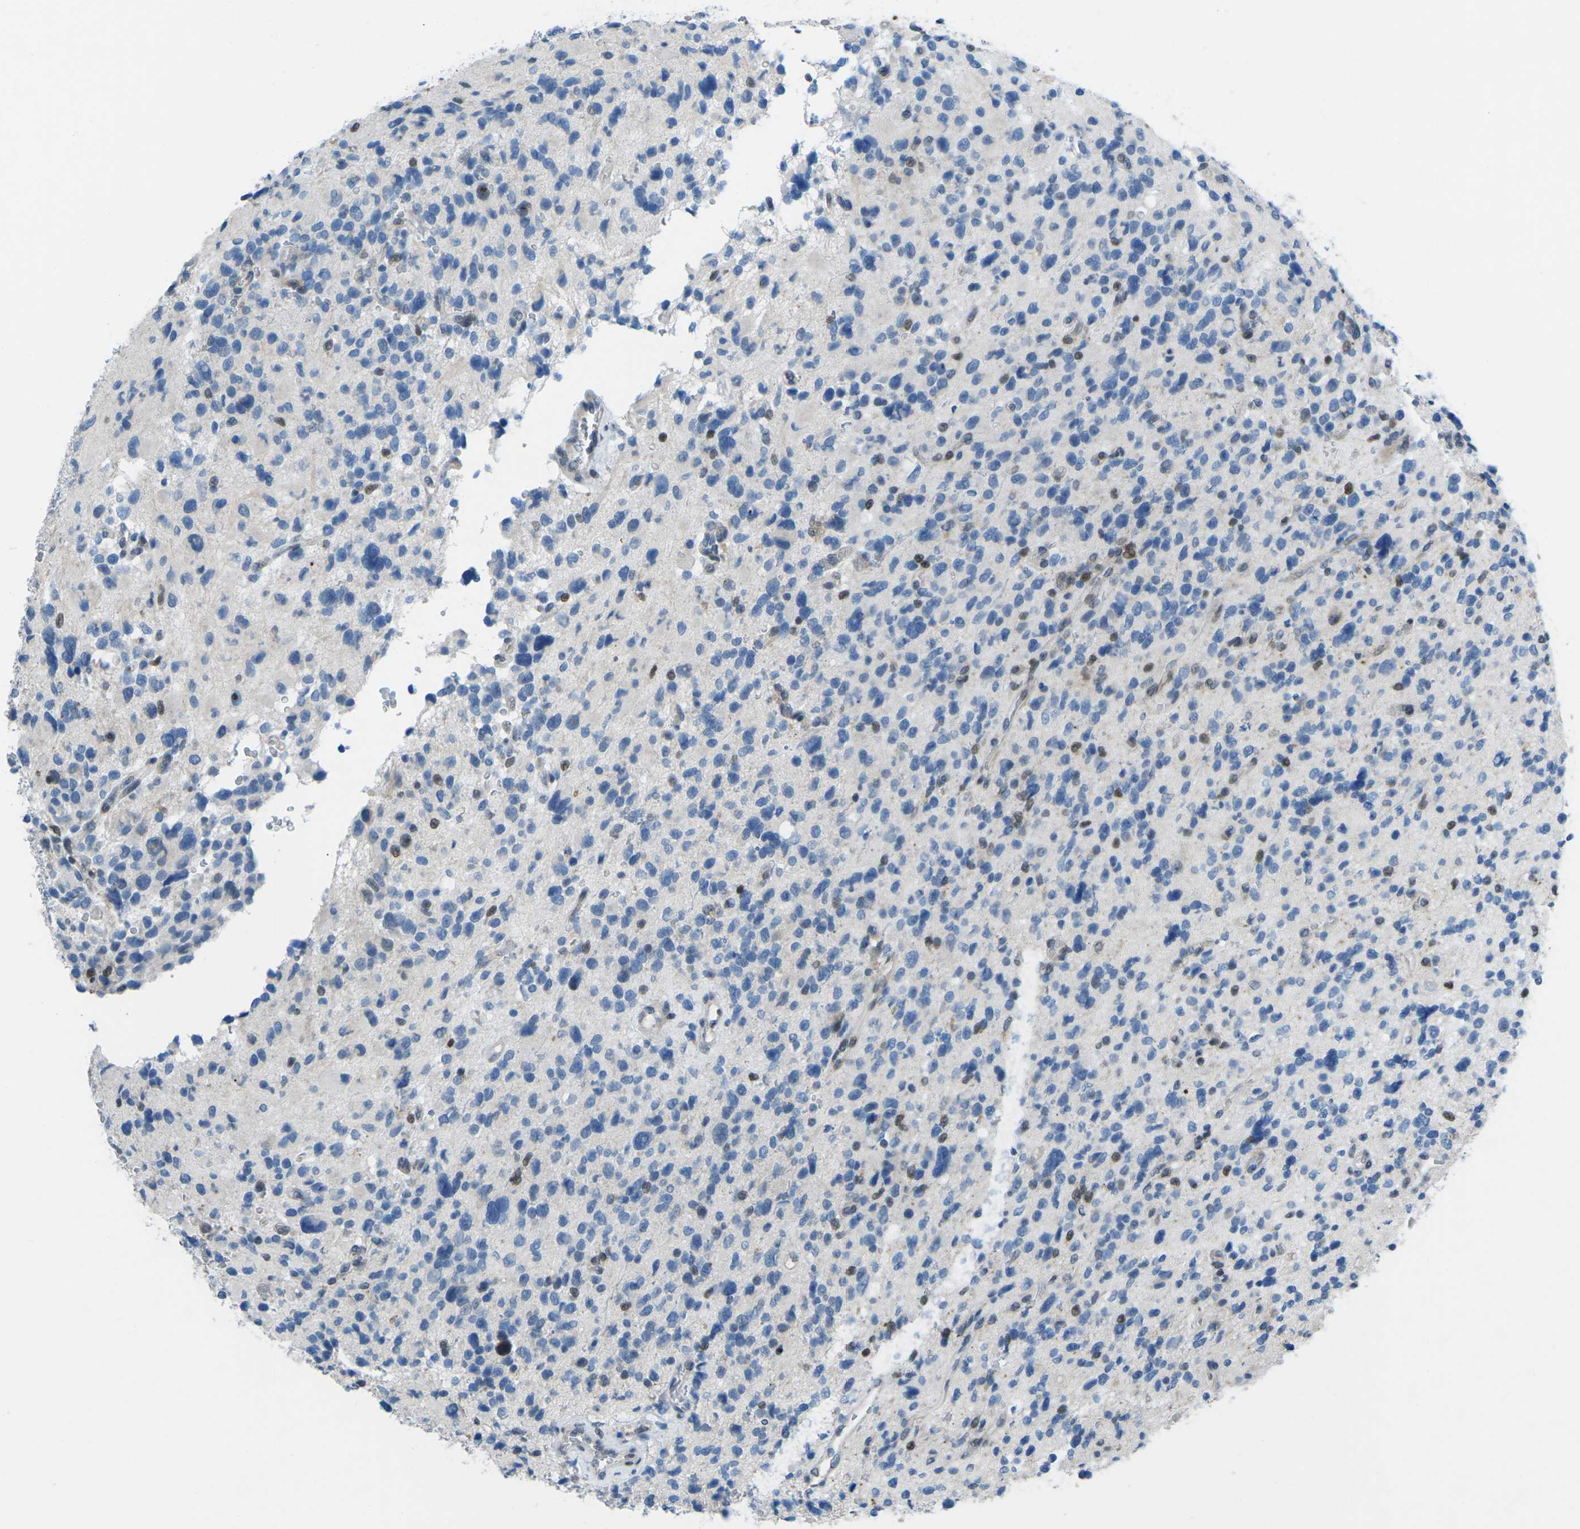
{"staining": {"intensity": "negative", "quantity": "none", "location": "none"}, "tissue": "glioma", "cell_type": "Tumor cells", "image_type": "cancer", "snomed": [{"axis": "morphology", "description": "Glioma, malignant, High grade"}, {"axis": "topography", "description": "Brain"}], "caption": "The IHC micrograph has no significant staining in tumor cells of malignant high-grade glioma tissue. The staining is performed using DAB (3,3'-diaminobenzidine) brown chromogen with nuclei counter-stained in using hematoxylin.", "gene": "MBNL1", "patient": {"sex": "male", "age": 48}}